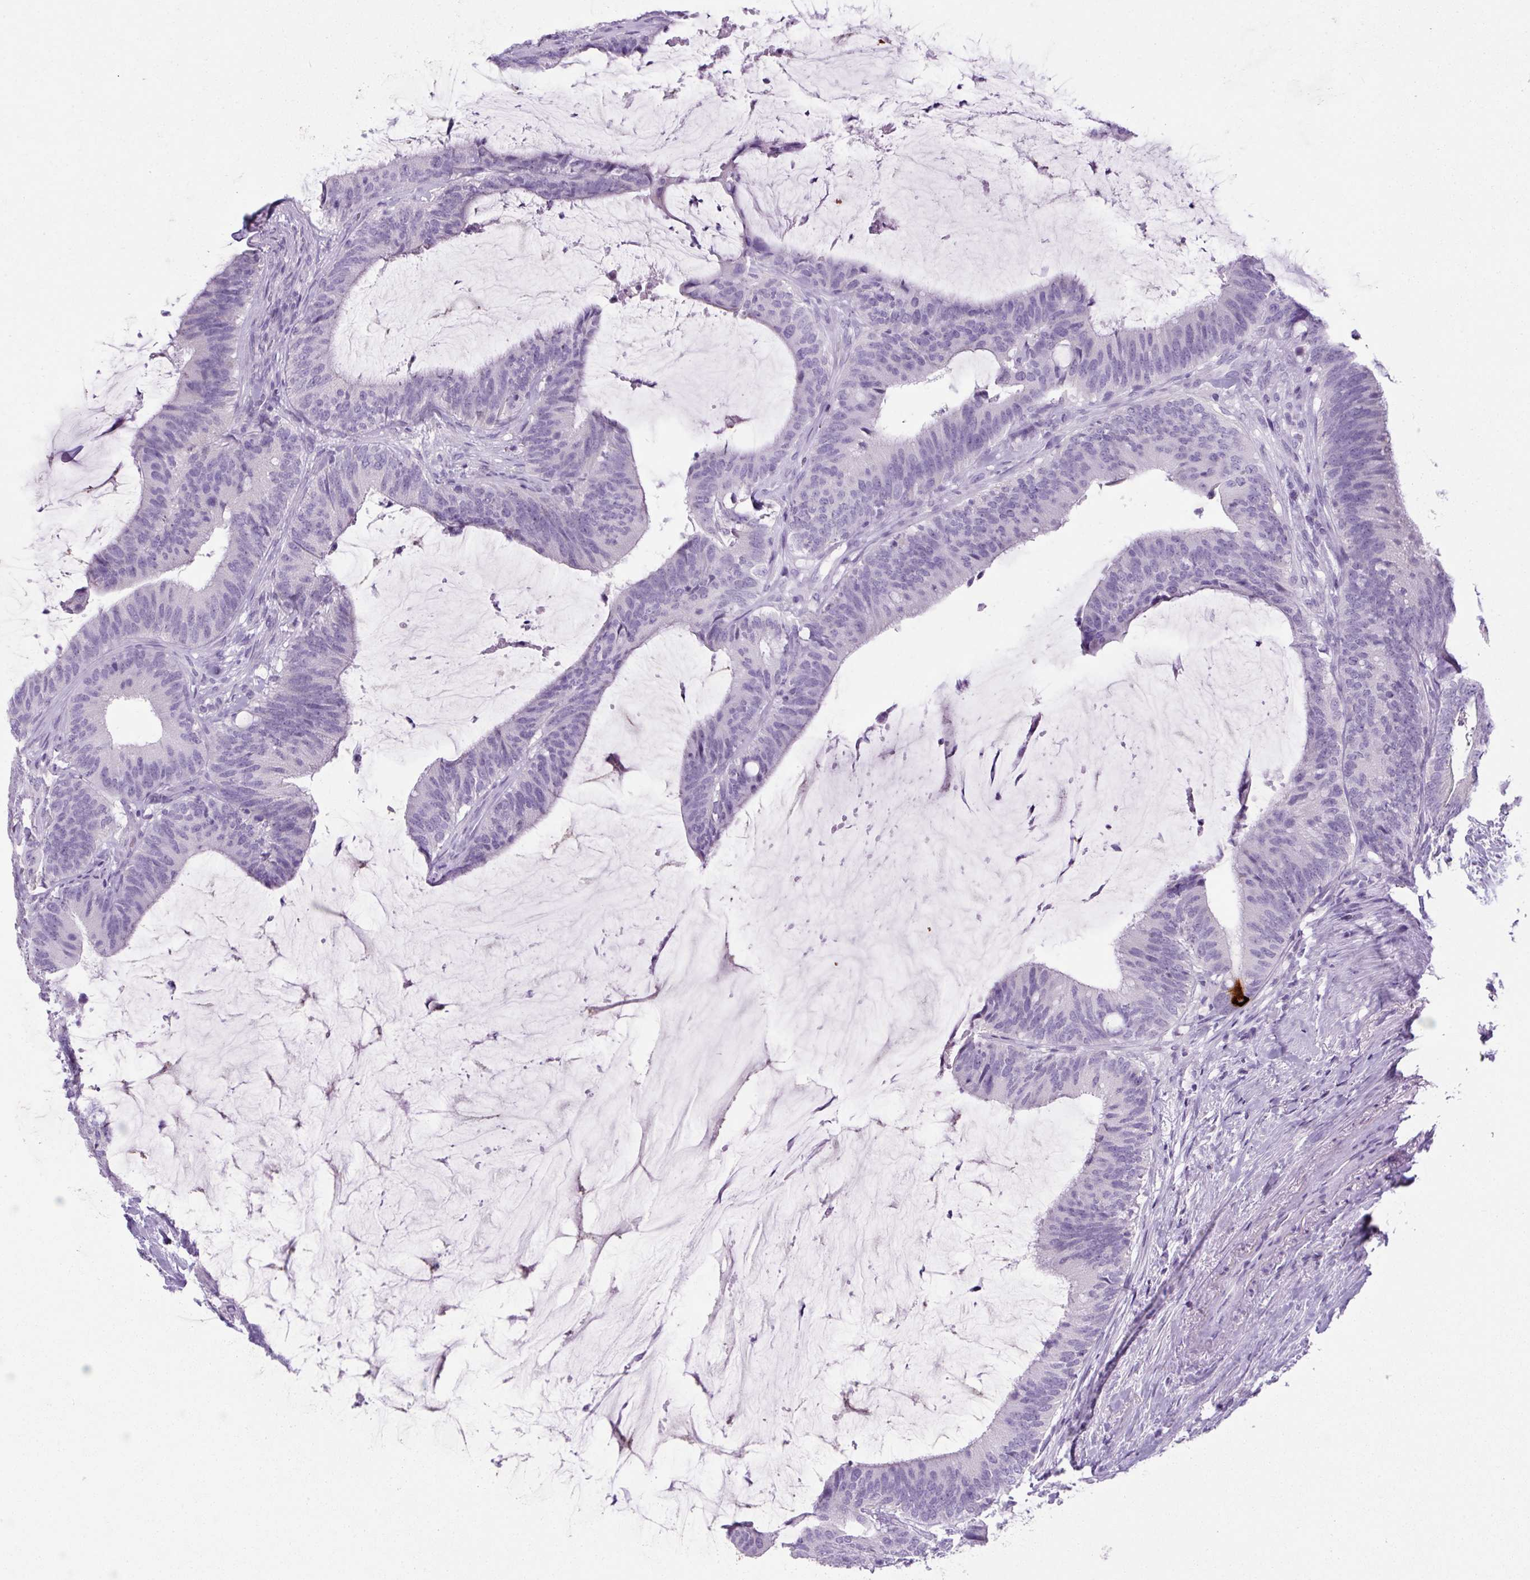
{"staining": {"intensity": "strong", "quantity": "<25%", "location": "cytoplasmic/membranous"}, "tissue": "colorectal cancer", "cell_type": "Tumor cells", "image_type": "cancer", "snomed": [{"axis": "morphology", "description": "Adenocarcinoma, NOS"}, {"axis": "topography", "description": "Colon"}], "caption": "Protein staining of colorectal adenocarcinoma tissue reveals strong cytoplasmic/membranous expression in about <25% of tumor cells. (DAB = brown stain, brightfield microscopy at high magnification).", "gene": "CHGA", "patient": {"sex": "female", "age": 43}}